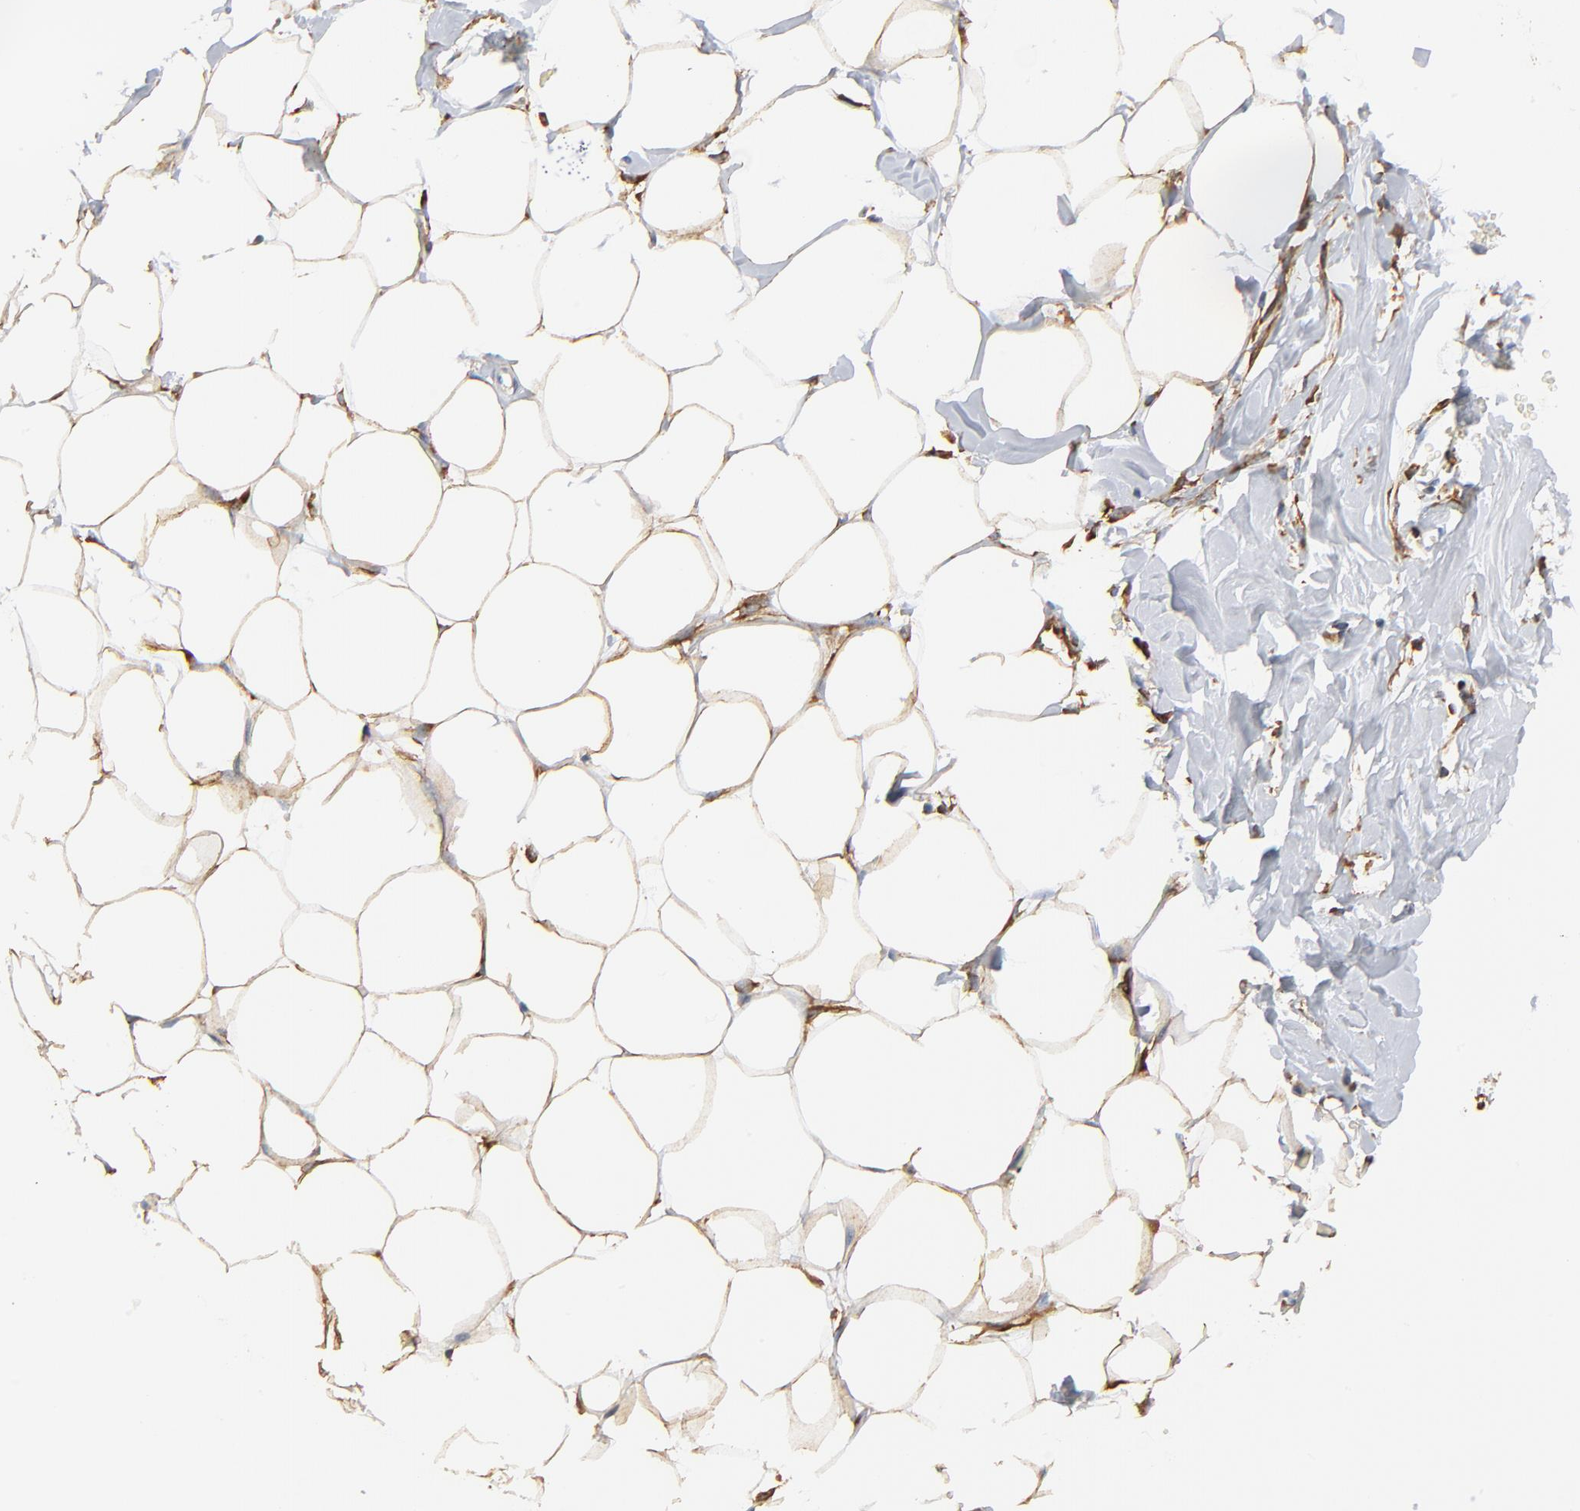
{"staining": {"intensity": "moderate", "quantity": ">75%", "location": "cytoplasmic/membranous"}, "tissue": "breast", "cell_type": "Adipocytes", "image_type": "normal", "snomed": [{"axis": "morphology", "description": "Normal tissue, NOS"}, {"axis": "topography", "description": "Breast"}, {"axis": "topography", "description": "Adipose tissue"}], "caption": "Adipocytes demonstrate moderate cytoplasmic/membranous positivity in about >75% of cells in benign breast. Nuclei are stained in blue.", "gene": "SH3KBP1", "patient": {"sex": "female", "age": 25}}